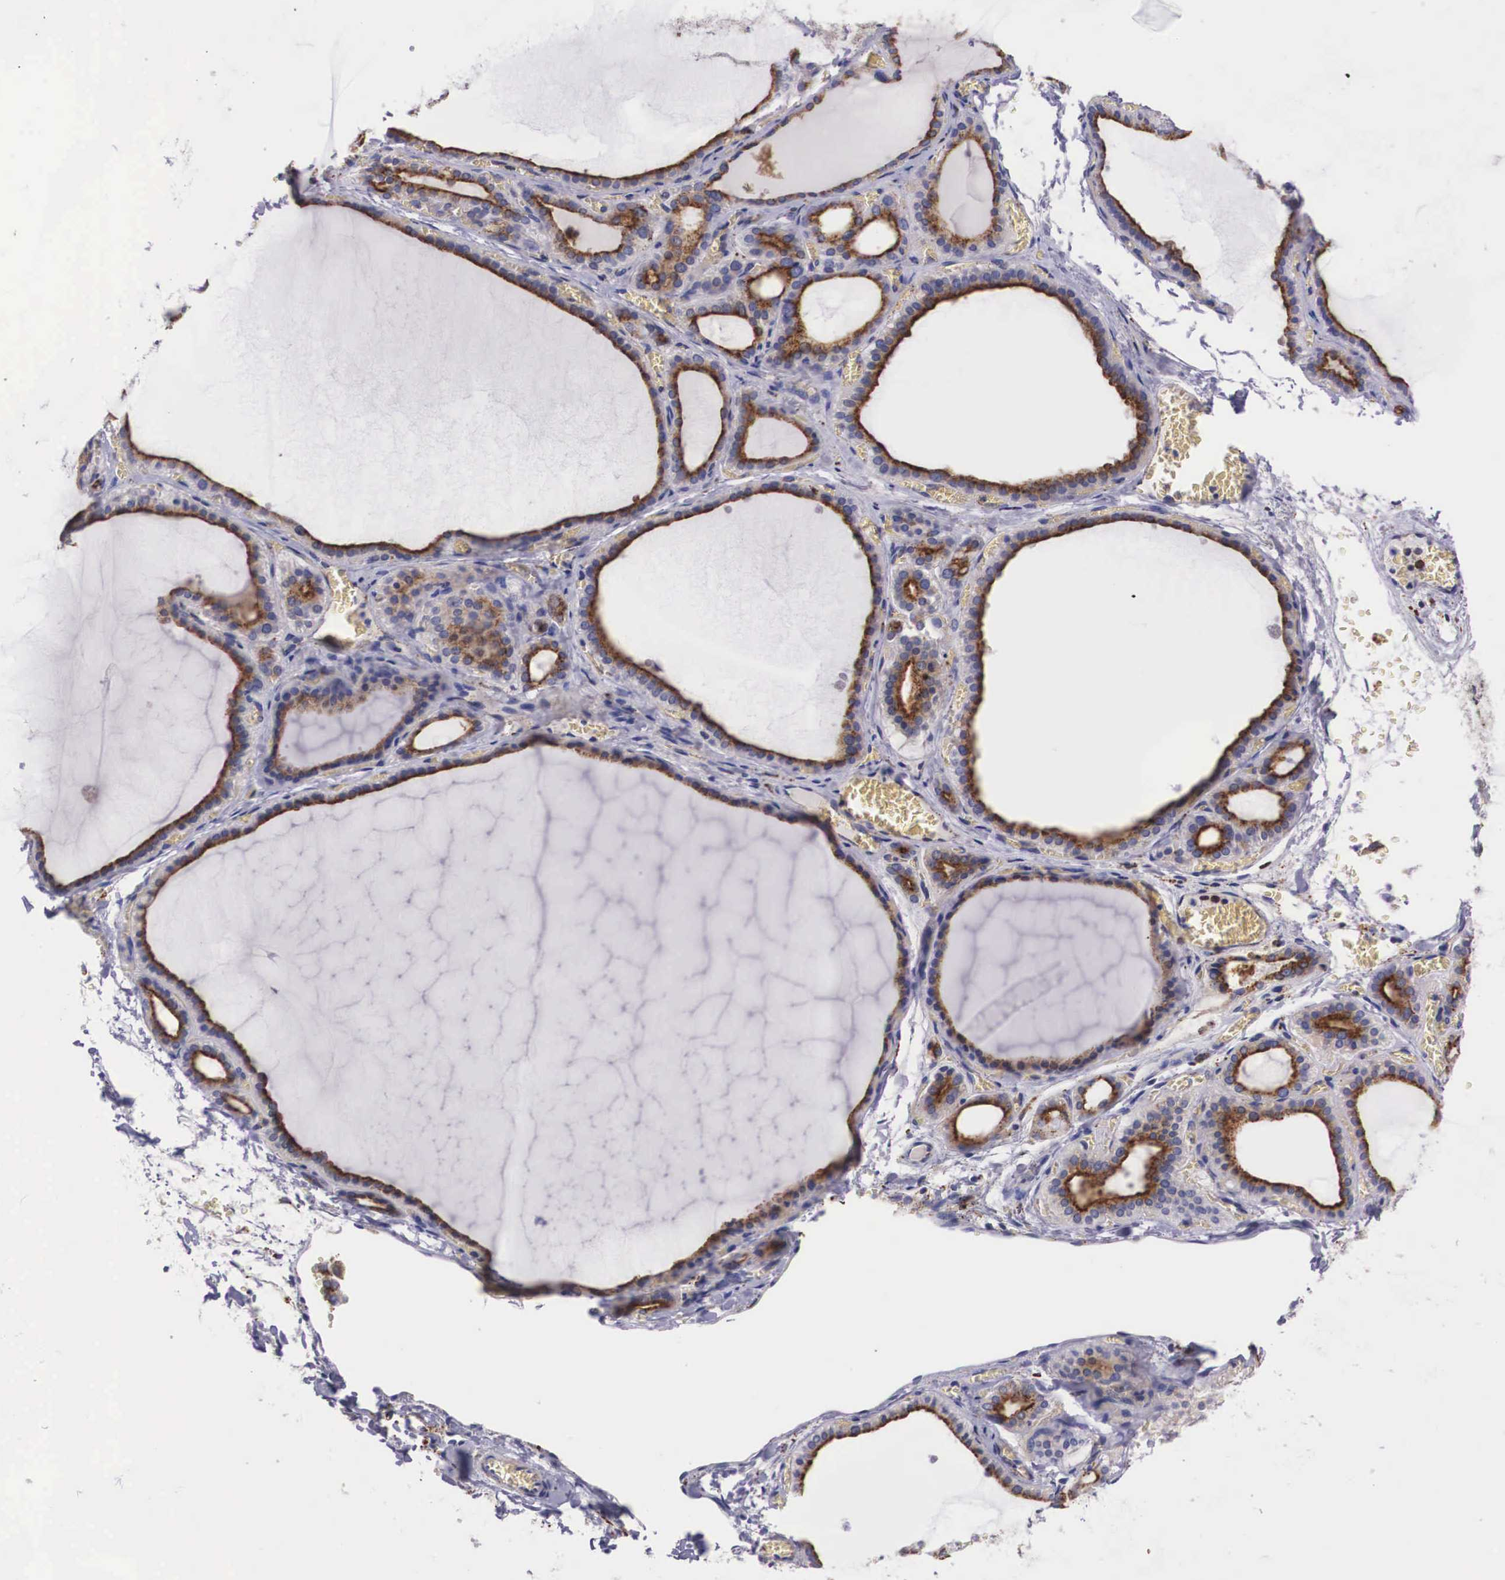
{"staining": {"intensity": "moderate", "quantity": ">75%", "location": "cytoplasmic/membranous"}, "tissue": "thyroid gland", "cell_type": "Glandular cells", "image_type": "normal", "snomed": [{"axis": "morphology", "description": "Normal tissue, NOS"}, {"axis": "topography", "description": "Thyroid gland"}], "caption": "Immunohistochemical staining of benign human thyroid gland reveals >75% levels of moderate cytoplasmic/membranous protein expression in approximately >75% of glandular cells.", "gene": "NAGA", "patient": {"sex": "female", "age": 55}}